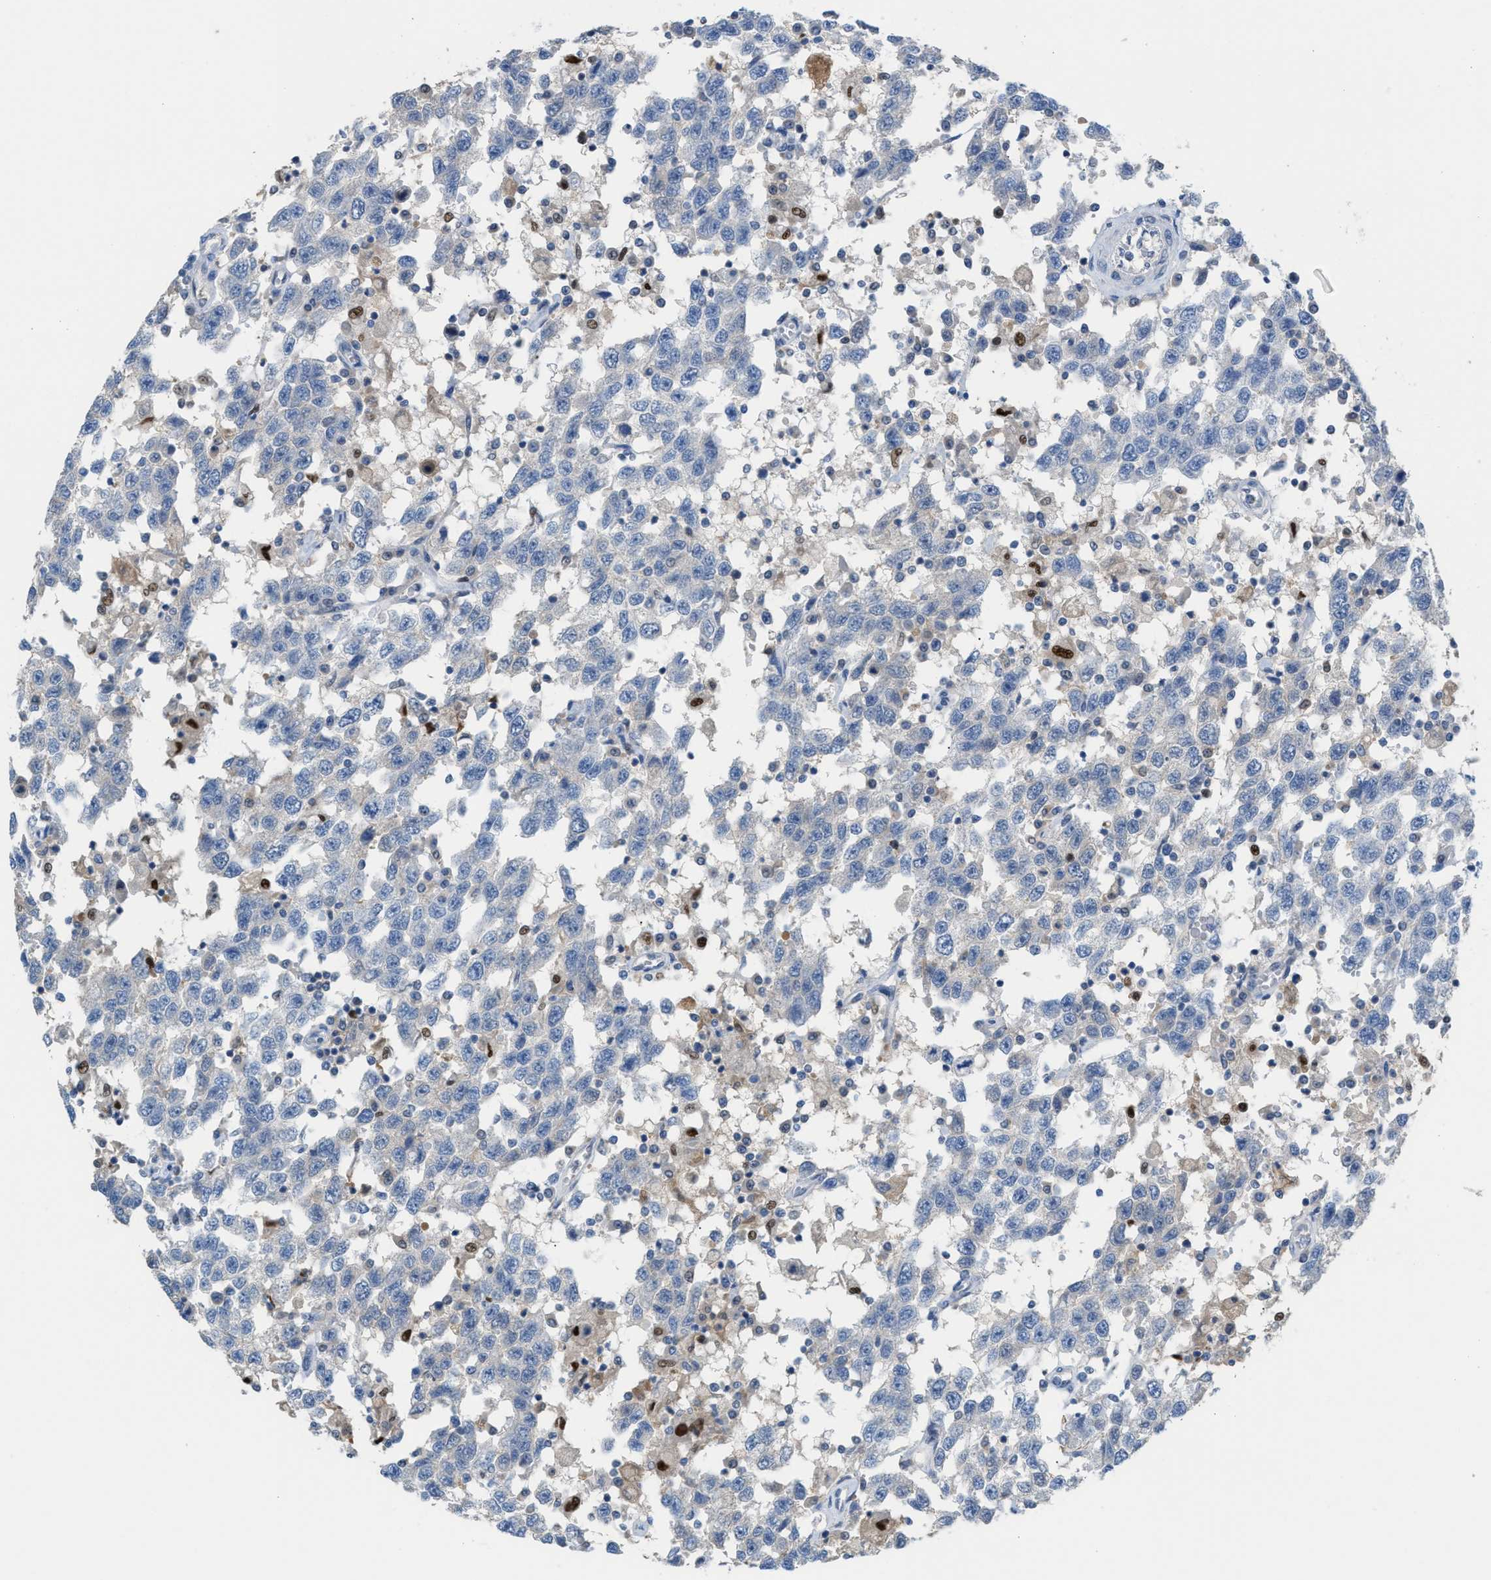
{"staining": {"intensity": "negative", "quantity": "none", "location": "none"}, "tissue": "testis cancer", "cell_type": "Tumor cells", "image_type": "cancer", "snomed": [{"axis": "morphology", "description": "Seminoma, NOS"}, {"axis": "topography", "description": "Testis"}], "caption": "A high-resolution photomicrograph shows immunohistochemistry staining of testis cancer (seminoma), which exhibits no significant staining in tumor cells.", "gene": "PPM1D", "patient": {"sex": "male", "age": 41}}